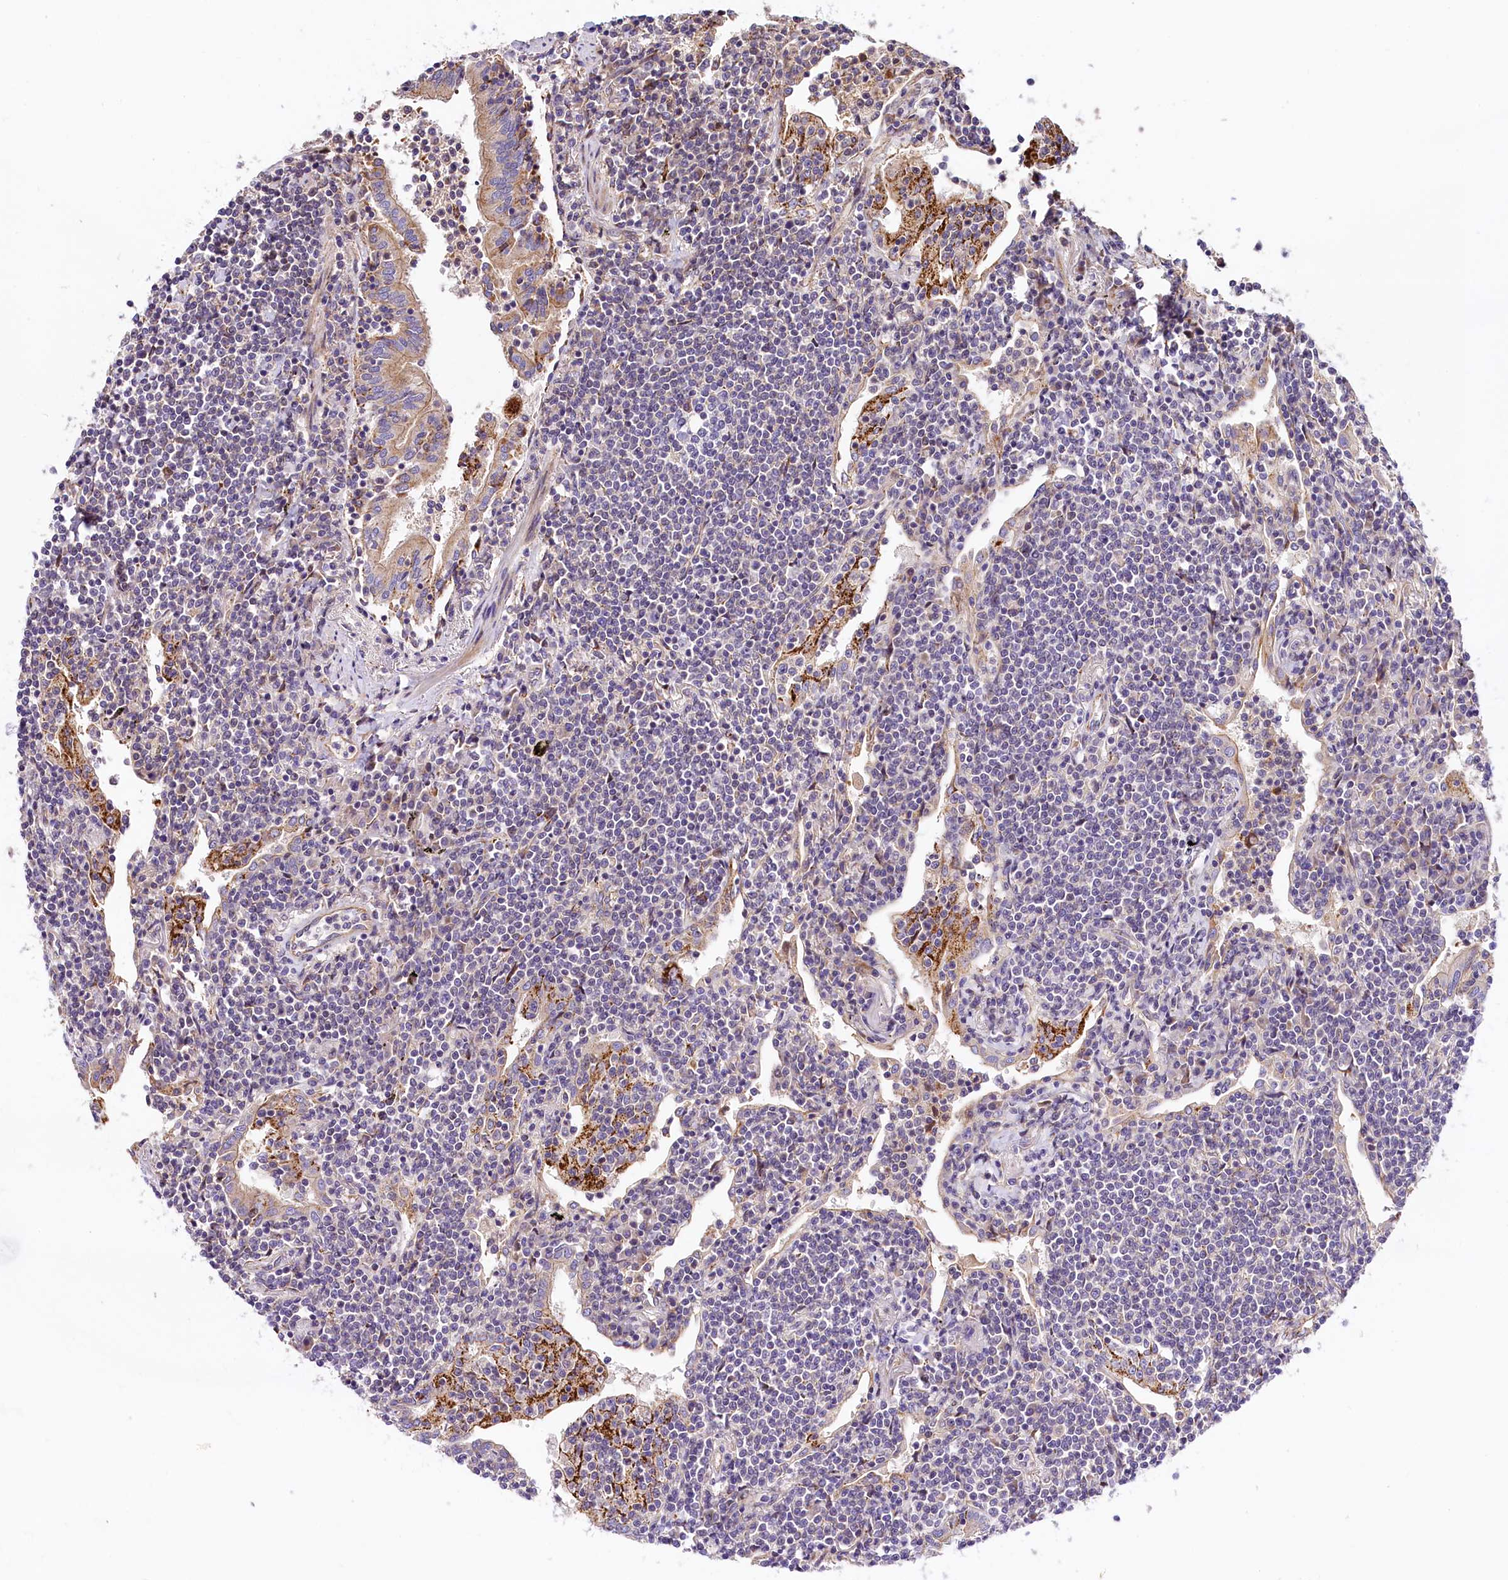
{"staining": {"intensity": "negative", "quantity": "none", "location": "none"}, "tissue": "lymphoma", "cell_type": "Tumor cells", "image_type": "cancer", "snomed": [{"axis": "morphology", "description": "Malignant lymphoma, non-Hodgkin's type, Low grade"}, {"axis": "topography", "description": "Lung"}], "caption": "The histopathology image demonstrates no significant staining in tumor cells of malignant lymphoma, non-Hodgkin's type (low-grade).", "gene": "ARMC6", "patient": {"sex": "female", "age": 71}}